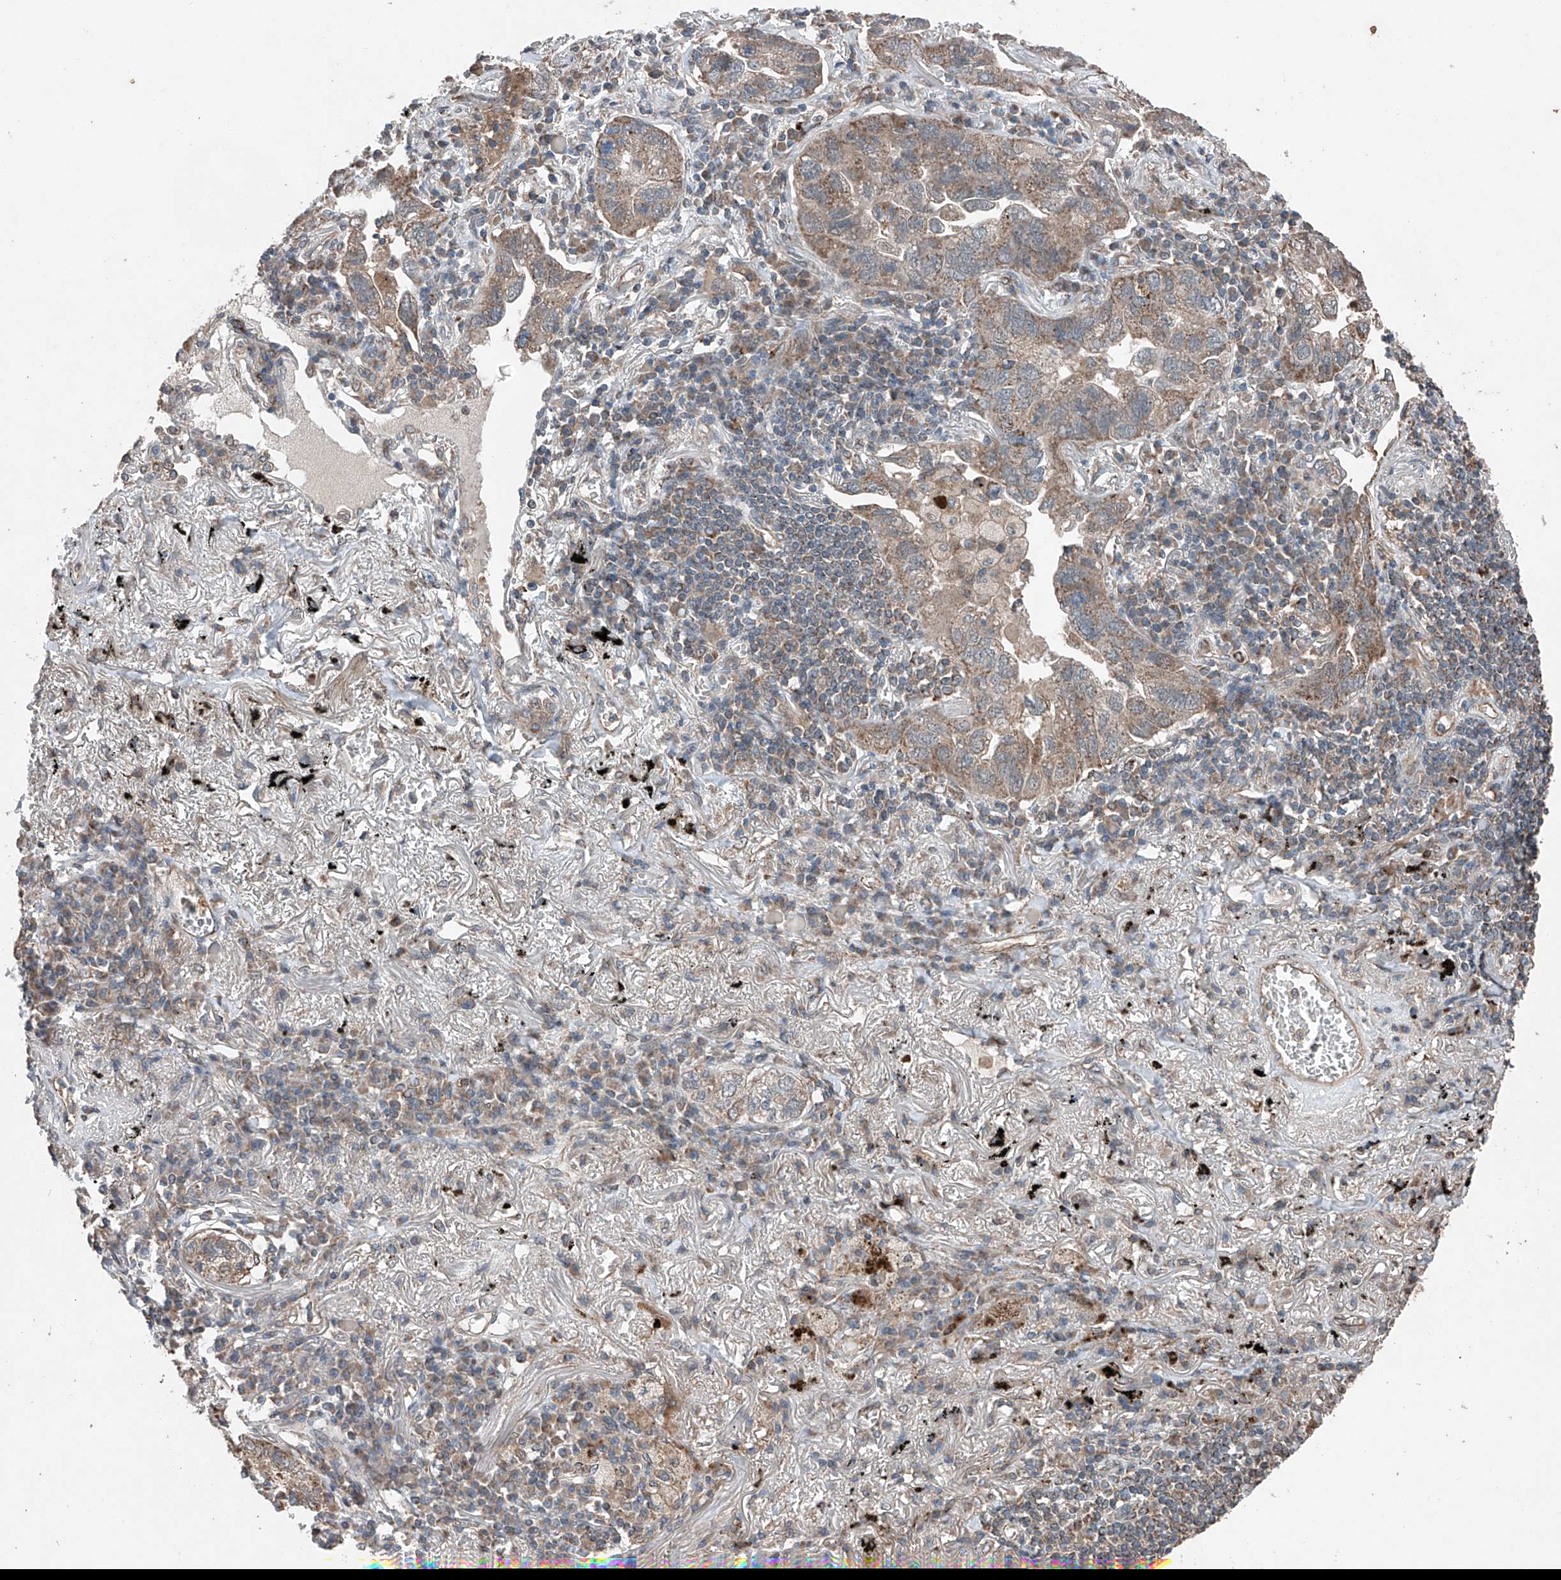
{"staining": {"intensity": "weak", "quantity": ">75%", "location": "cytoplasmic/membranous"}, "tissue": "lung cancer", "cell_type": "Tumor cells", "image_type": "cancer", "snomed": [{"axis": "morphology", "description": "Adenocarcinoma, NOS"}, {"axis": "topography", "description": "Lung"}], "caption": "About >75% of tumor cells in lung adenocarcinoma display weak cytoplasmic/membranous protein positivity as visualized by brown immunohistochemical staining.", "gene": "AP4B1", "patient": {"sex": "male", "age": 65}}